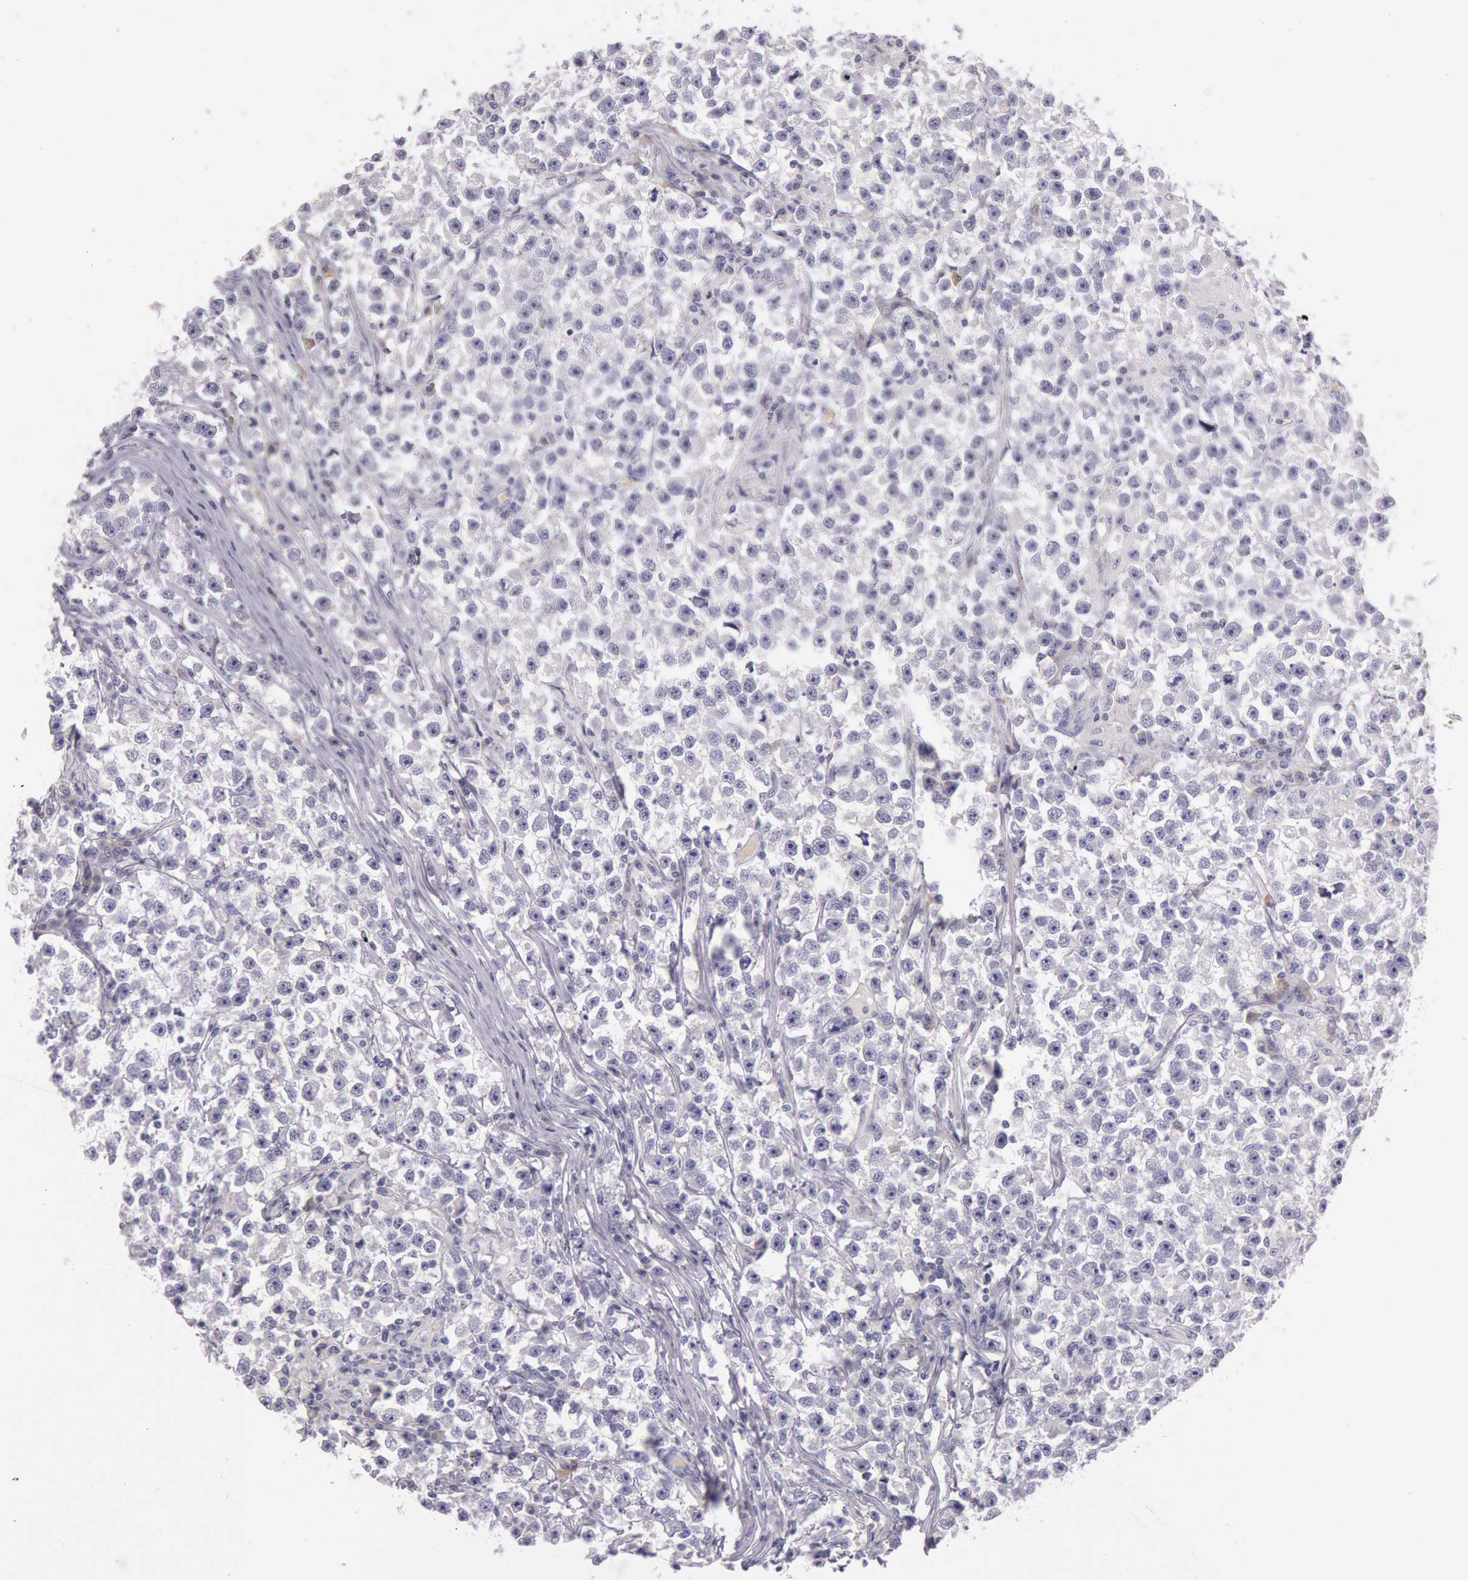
{"staining": {"intensity": "negative", "quantity": "none", "location": "none"}, "tissue": "testis cancer", "cell_type": "Tumor cells", "image_type": "cancer", "snomed": [{"axis": "morphology", "description": "Seminoma, NOS"}, {"axis": "topography", "description": "Testis"}], "caption": "Tumor cells show no significant protein expression in seminoma (testis). The staining was performed using DAB to visualize the protein expression in brown, while the nuclei were stained in blue with hematoxylin (Magnification: 20x).", "gene": "EGFR", "patient": {"sex": "male", "age": 33}}